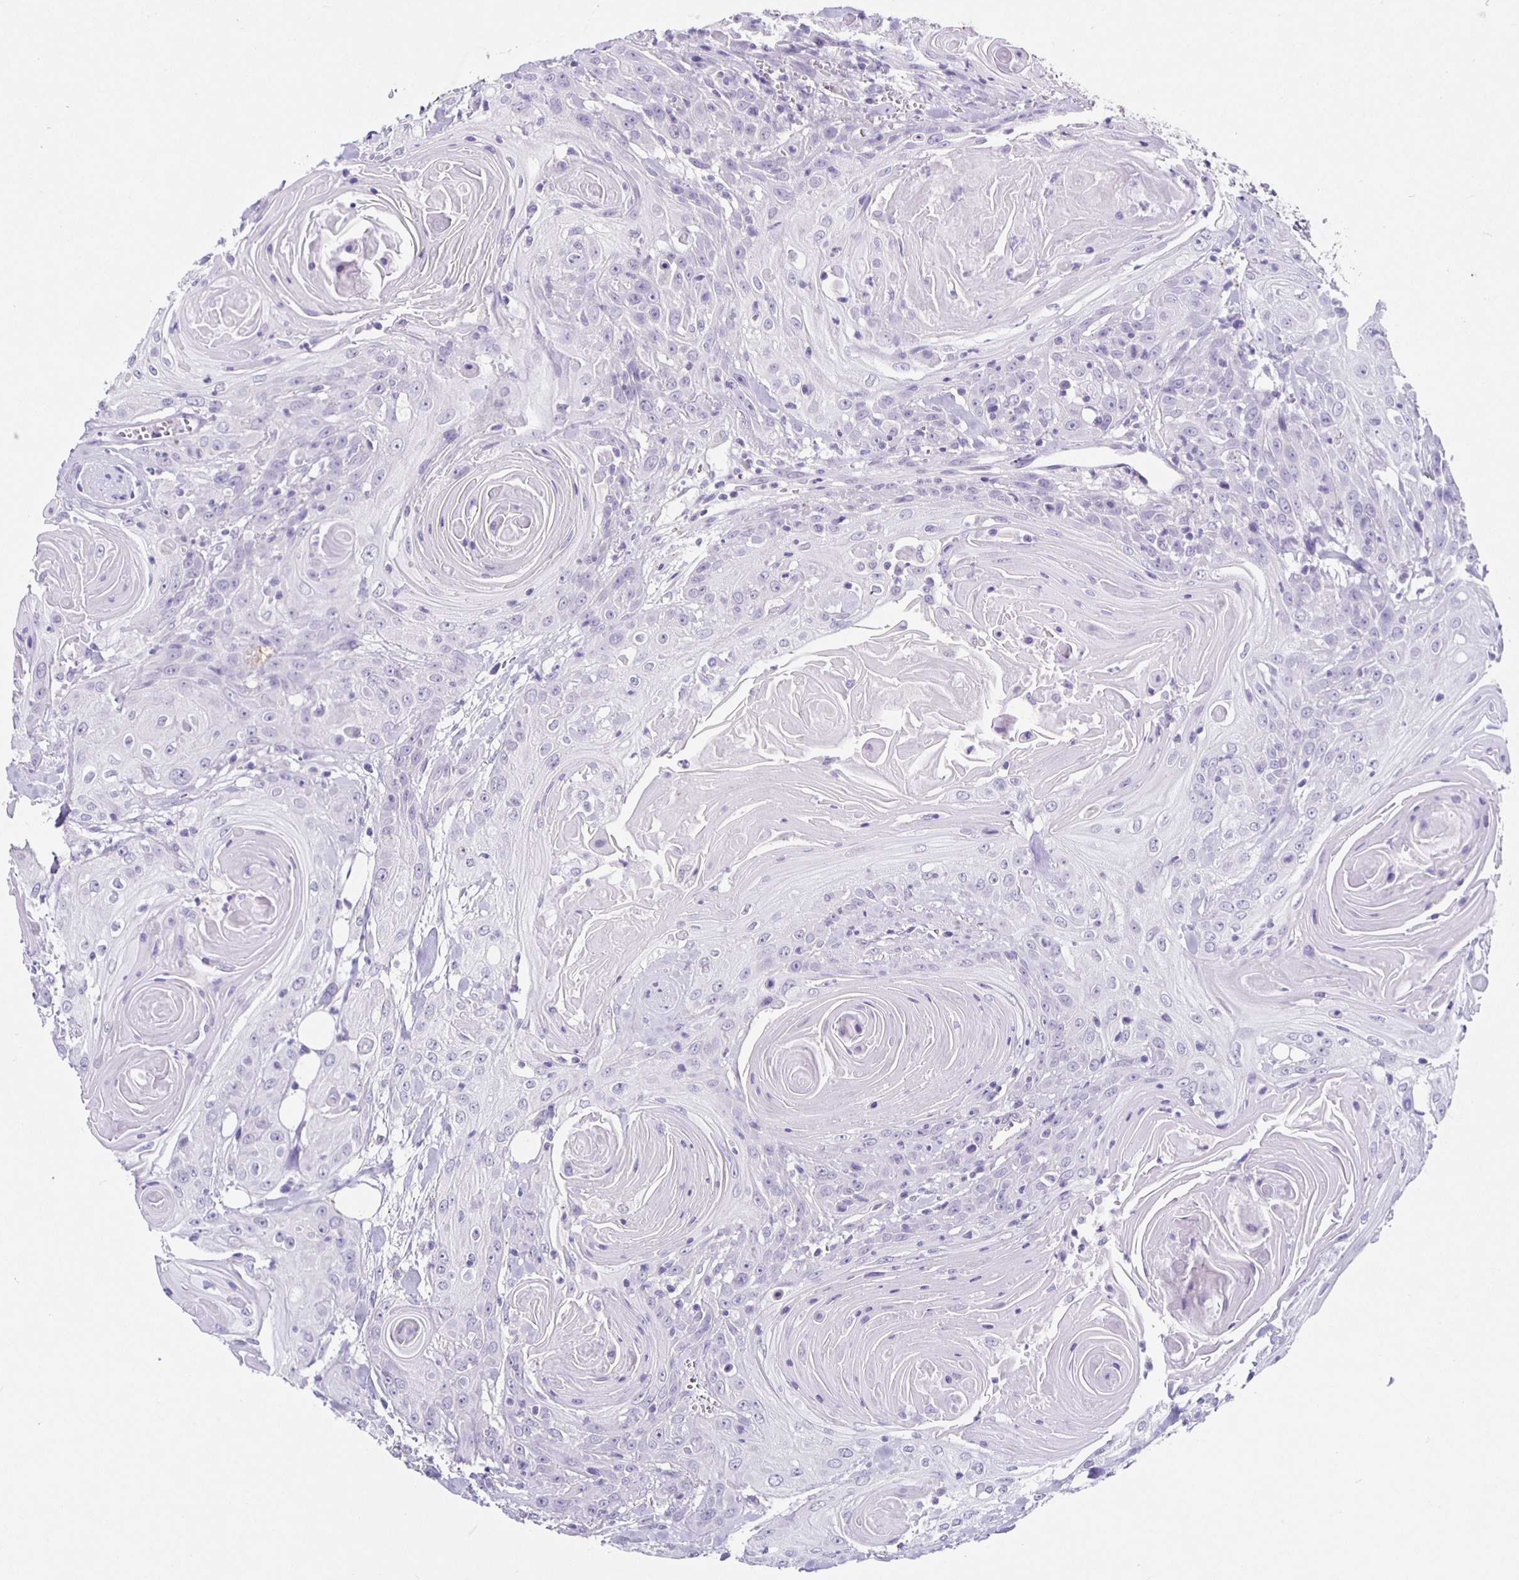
{"staining": {"intensity": "negative", "quantity": "none", "location": "none"}, "tissue": "head and neck cancer", "cell_type": "Tumor cells", "image_type": "cancer", "snomed": [{"axis": "morphology", "description": "Squamous cell carcinoma, NOS"}, {"axis": "topography", "description": "Head-Neck"}], "caption": "This is a image of immunohistochemistry staining of head and neck squamous cell carcinoma, which shows no expression in tumor cells. (Brightfield microscopy of DAB (3,3'-diaminobenzidine) IHC at high magnification).", "gene": "CARNS1", "patient": {"sex": "female", "age": 84}}